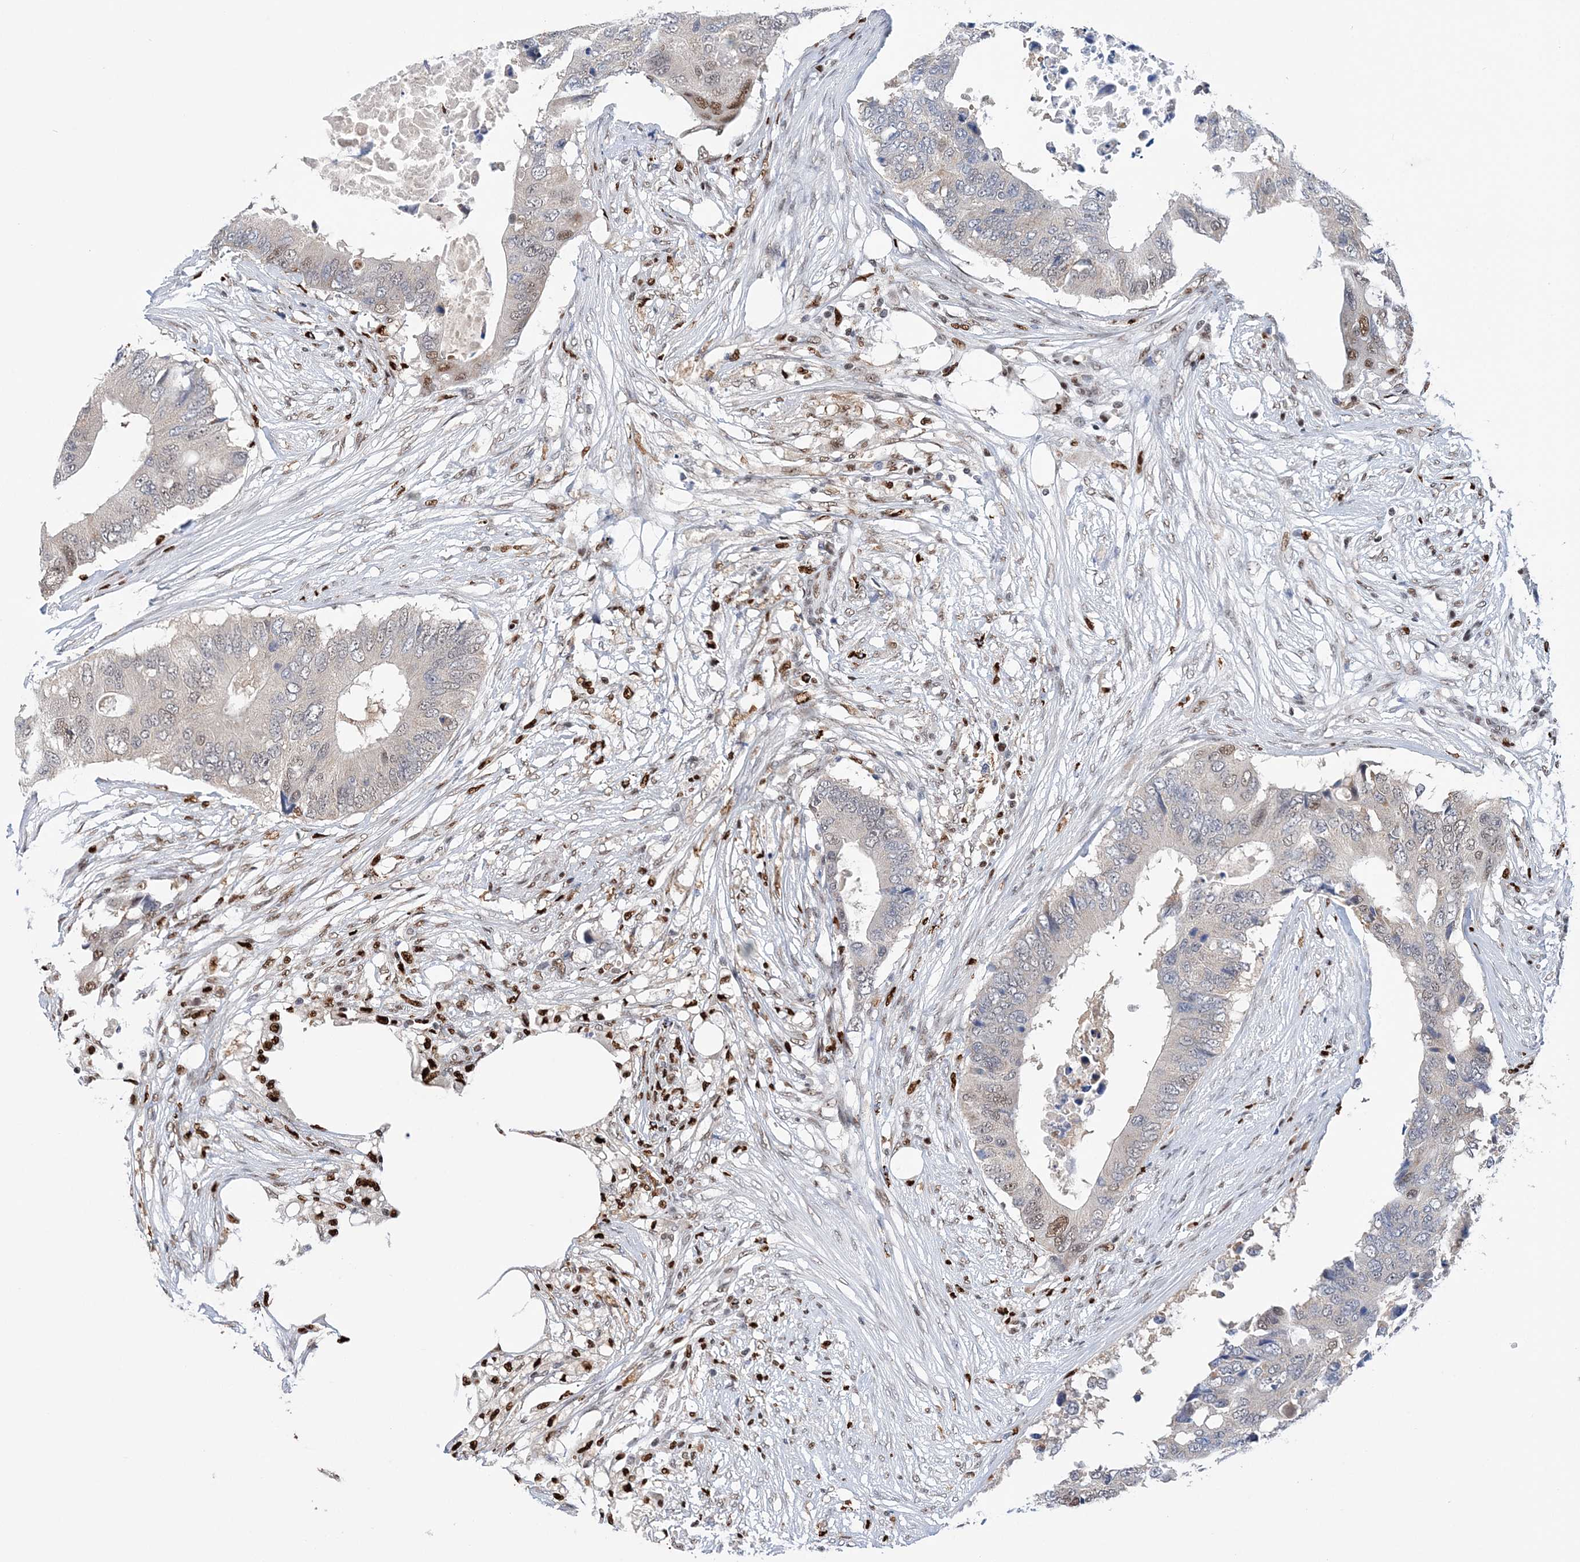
{"staining": {"intensity": "weak", "quantity": "<25%", "location": "nuclear"}, "tissue": "colorectal cancer", "cell_type": "Tumor cells", "image_type": "cancer", "snomed": [{"axis": "morphology", "description": "Adenocarcinoma, NOS"}, {"axis": "topography", "description": "Colon"}], "caption": "A photomicrograph of human colorectal cancer (adenocarcinoma) is negative for staining in tumor cells. (DAB IHC with hematoxylin counter stain).", "gene": "NIT2", "patient": {"sex": "male", "age": 71}}